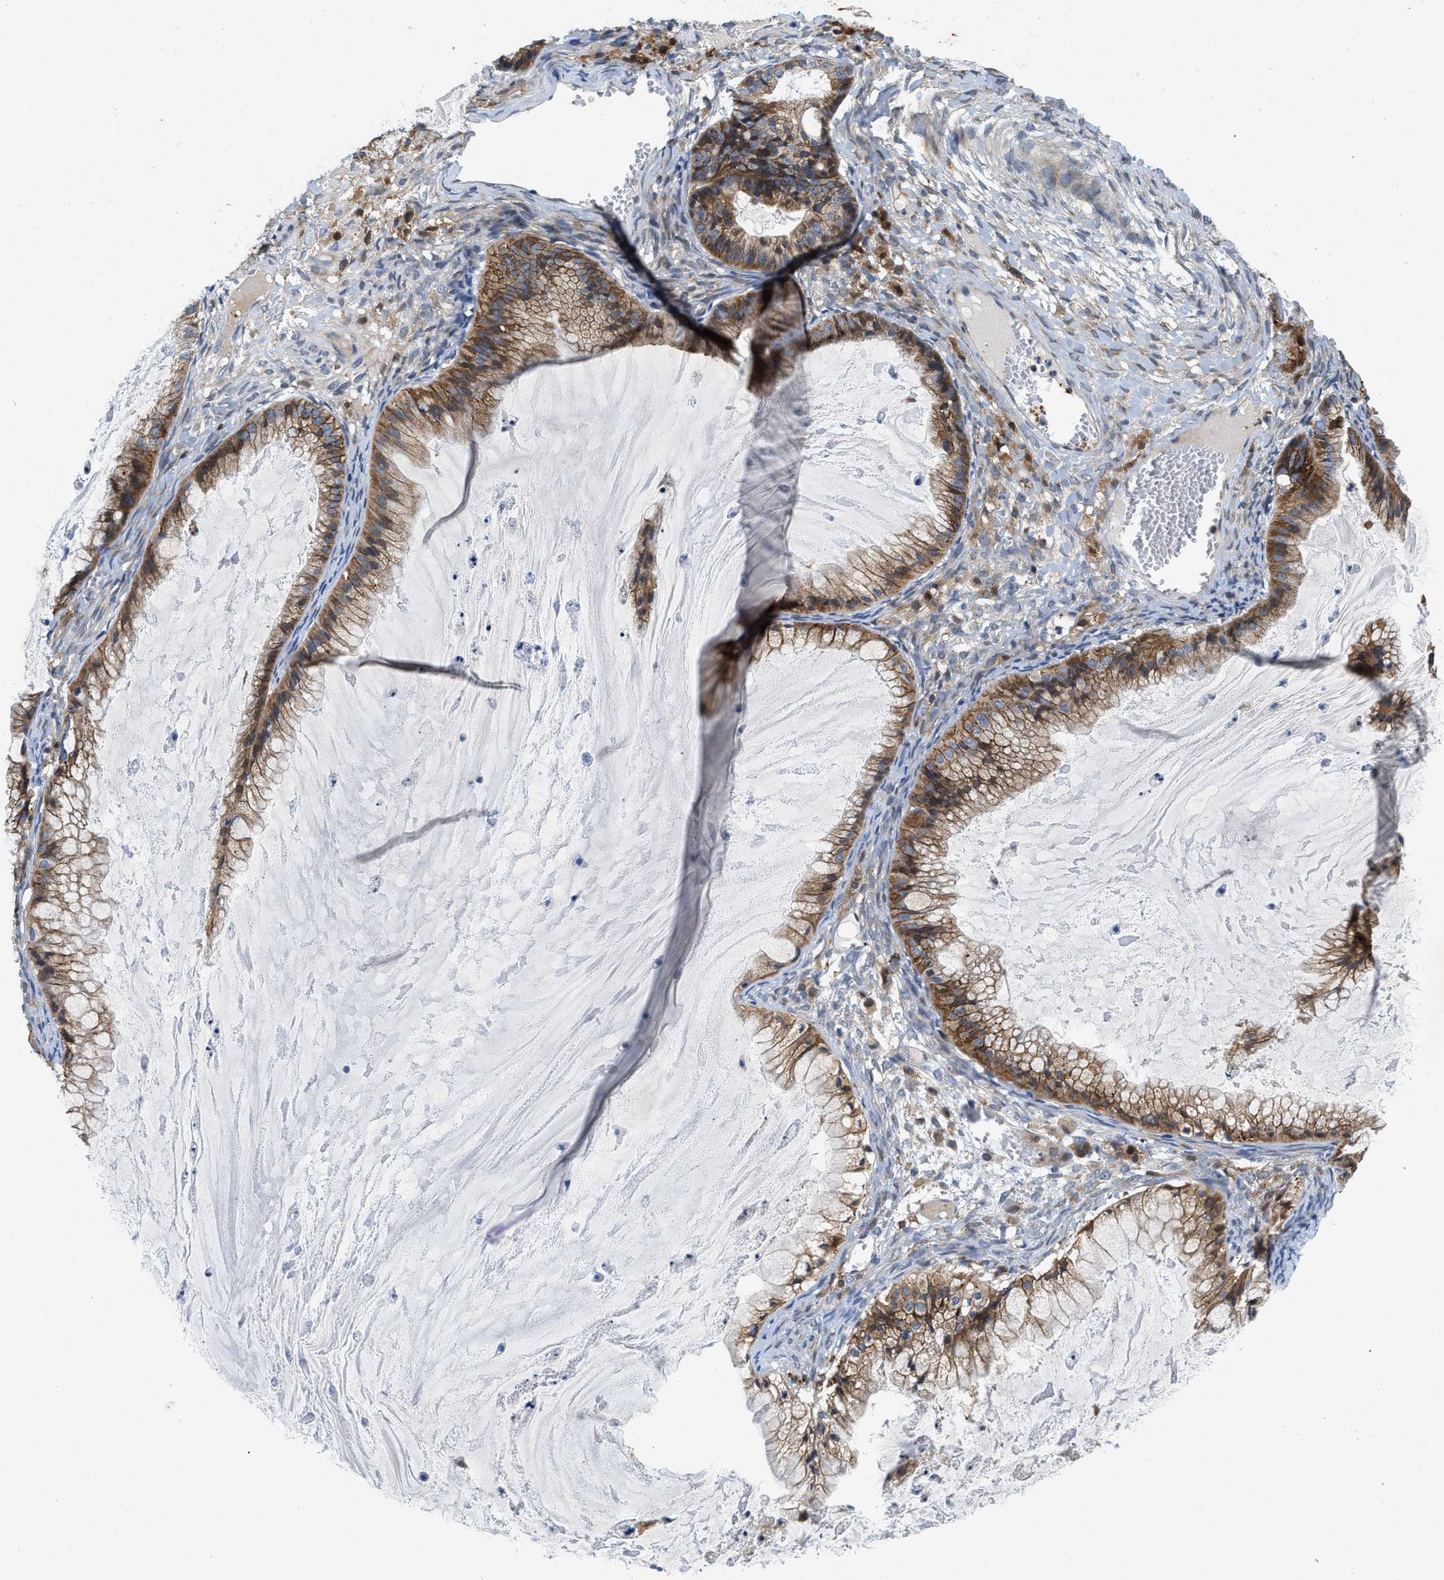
{"staining": {"intensity": "moderate", "quantity": ">75%", "location": "cytoplasmic/membranous"}, "tissue": "ovarian cancer", "cell_type": "Tumor cells", "image_type": "cancer", "snomed": [{"axis": "morphology", "description": "Cystadenocarcinoma, mucinous, NOS"}, {"axis": "topography", "description": "Ovary"}], "caption": "A brown stain shows moderate cytoplasmic/membranous expression of a protein in ovarian cancer (mucinous cystadenocarcinoma) tumor cells.", "gene": "ENPP4", "patient": {"sex": "female", "age": 57}}